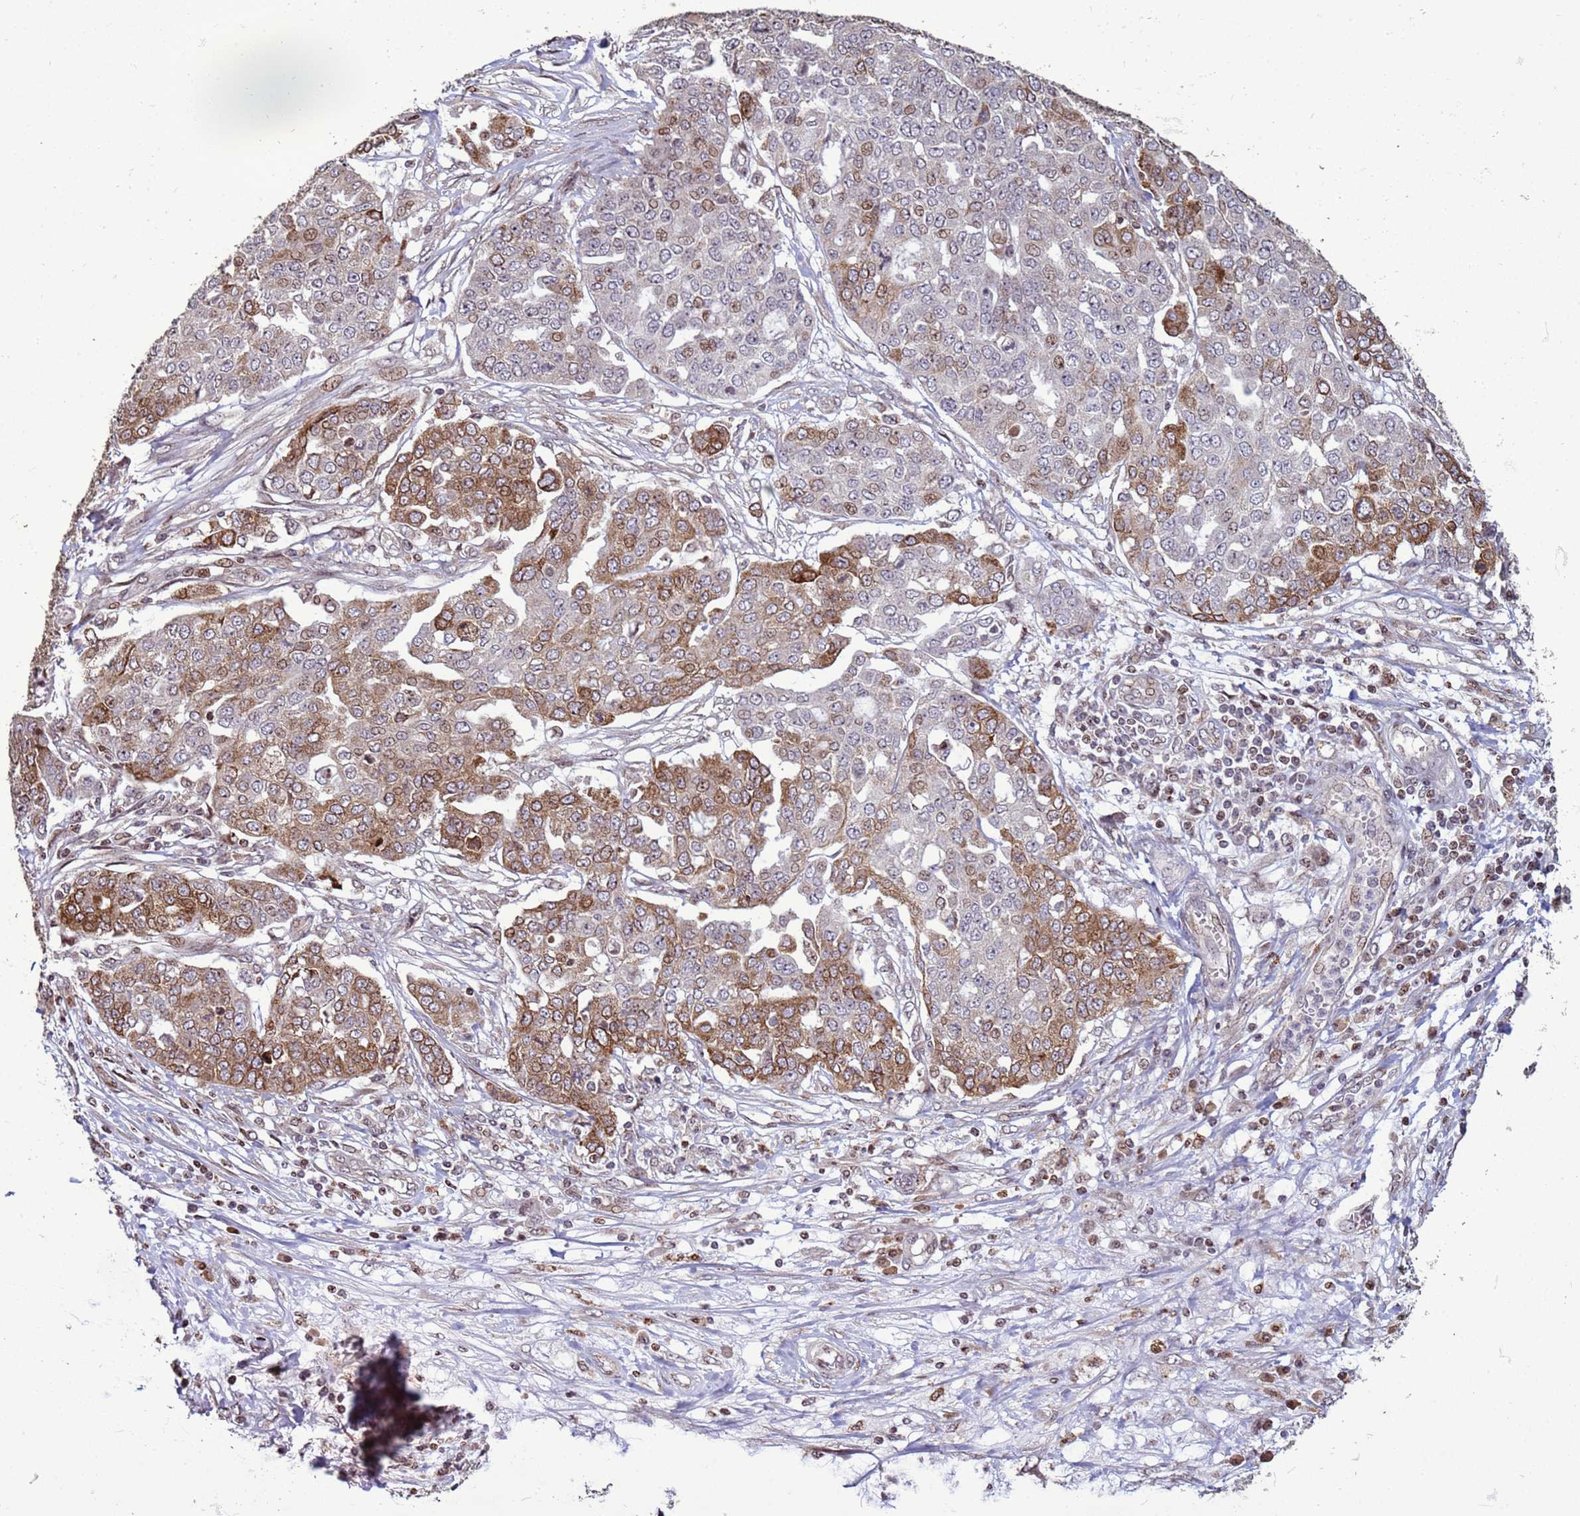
{"staining": {"intensity": "moderate", "quantity": "25%-75%", "location": "cytoplasmic/membranous,nuclear"}, "tissue": "ovarian cancer", "cell_type": "Tumor cells", "image_type": "cancer", "snomed": [{"axis": "morphology", "description": "Cystadenocarcinoma, serous, NOS"}, {"axis": "topography", "description": "Soft tissue"}, {"axis": "topography", "description": "Ovary"}], "caption": "The immunohistochemical stain highlights moderate cytoplasmic/membranous and nuclear positivity in tumor cells of ovarian serous cystadenocarcinoma tissue.", "gene": "HGH1", "patient": {"sex": "female", "age": 57}}